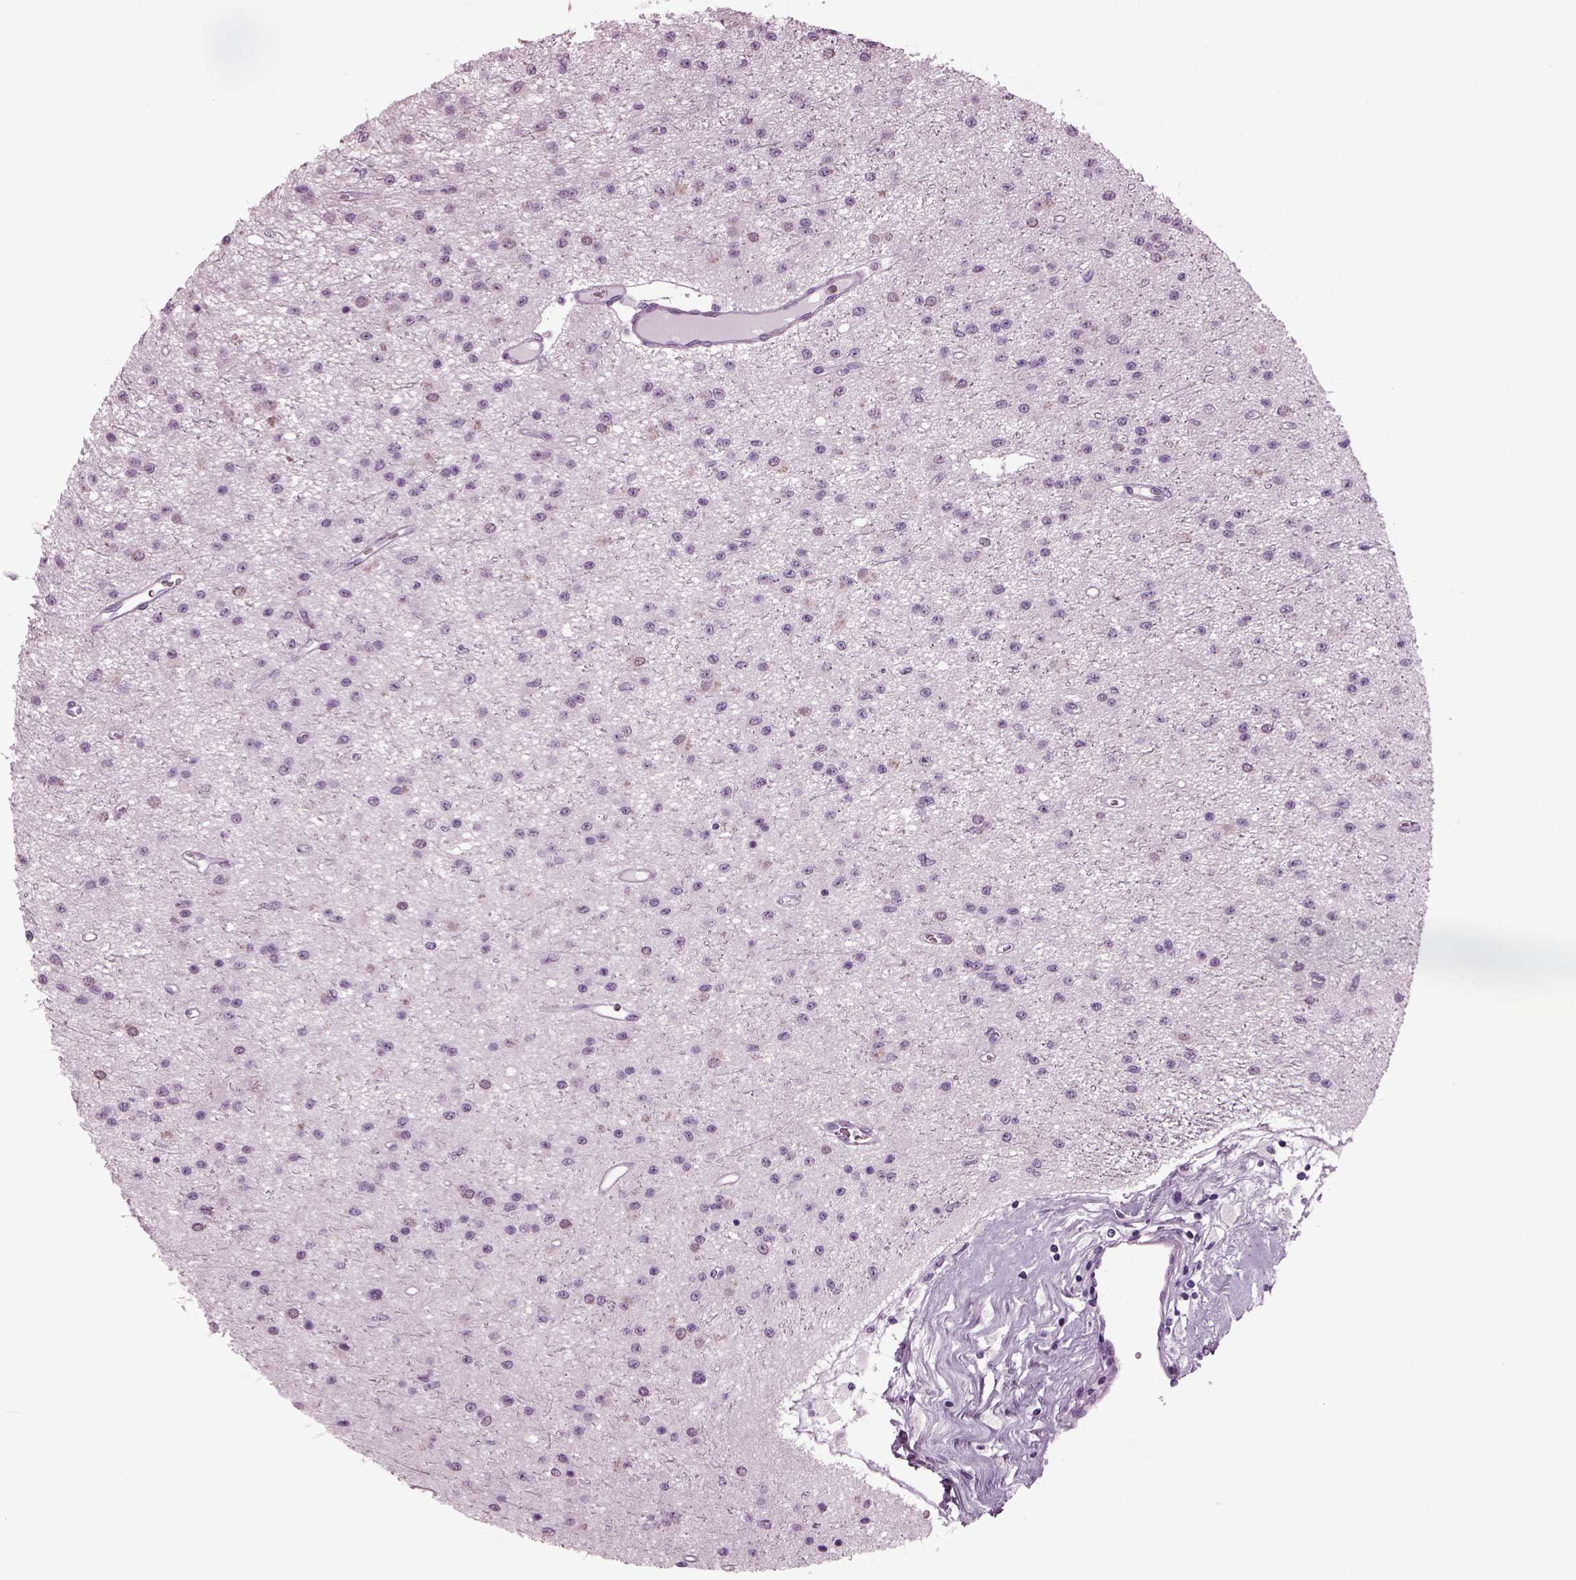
{"staining": {"intensity": "negative", "quantity": "none", "location": "none"}, "tissue": "glioma", "cell_type": "Tumor cells", "image_type": "cancer", "snomed": [{"axis": "morphology", "description": "Glioma, malignant, Low grade"}, {"axis": "topography", "description": "Brain"}], "caption": "An image of glioma stained for a protein exhibits no brown staining in tumor cells. (DAB immunohistochemistry, high magnification).", "gene": "TPPP2", "patient": {"sex": "female", "age": 45}}